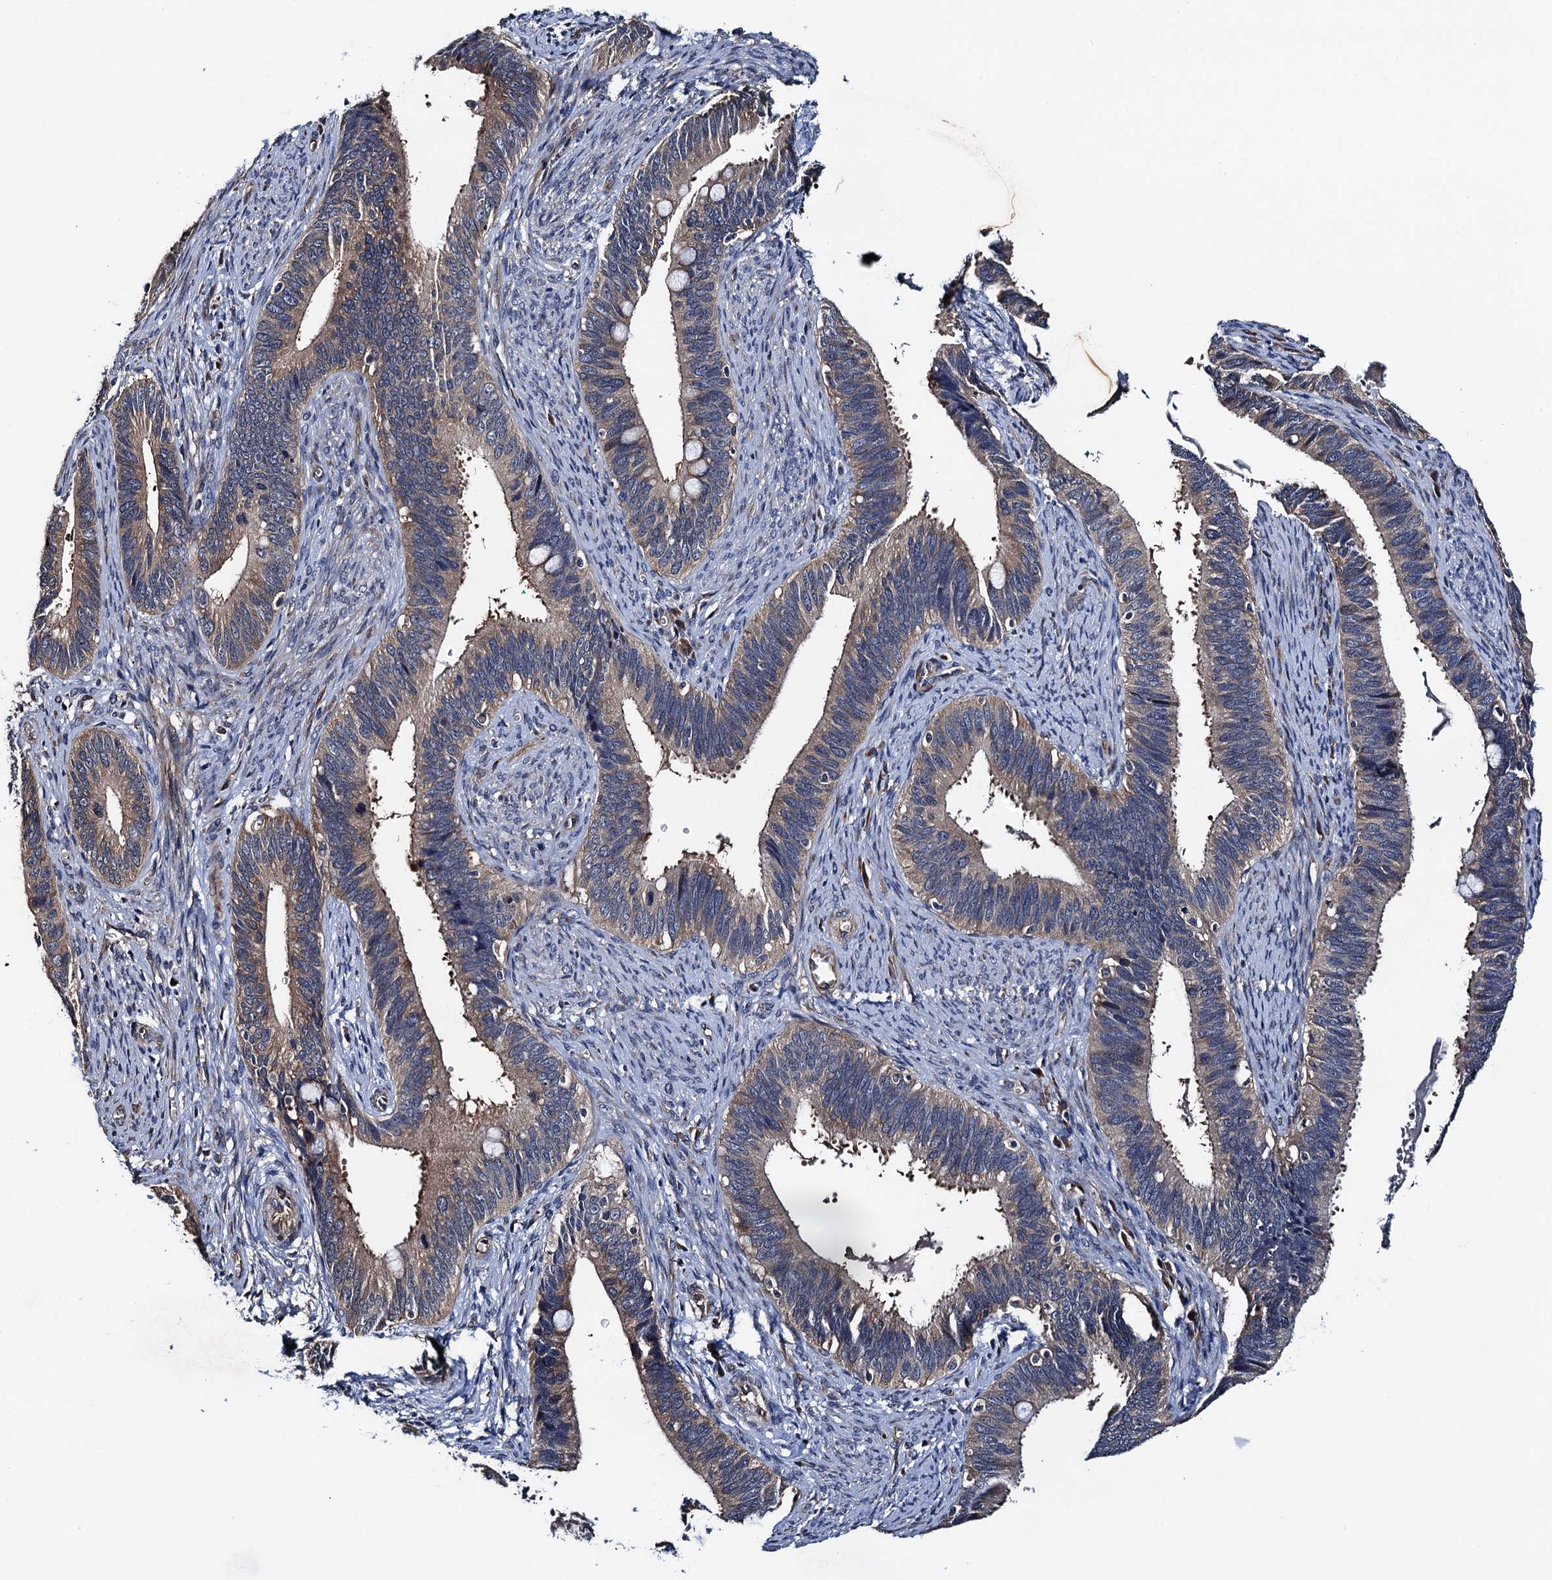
{"staining": {"intensity": "weak", "quantity": ">75%", "location": "cytoplasmic/membranous"}, "tissue": "cervical cancer", "cell_type": "Tumor cells", "image_type": "cancer", "snomed": [{"axis": "morphology", "description": "Adenocarcinoma, NOS"}, {"axis": "topography", "description": "Cervix"}], "caption": "Cervical cancer (adenocarcinoma) stained for a protein reveals weak cytoplasmic/membranous positivity in tumor cells.", "gene": "TRMT112", "patient": {"sex": "female", "age": 42}}